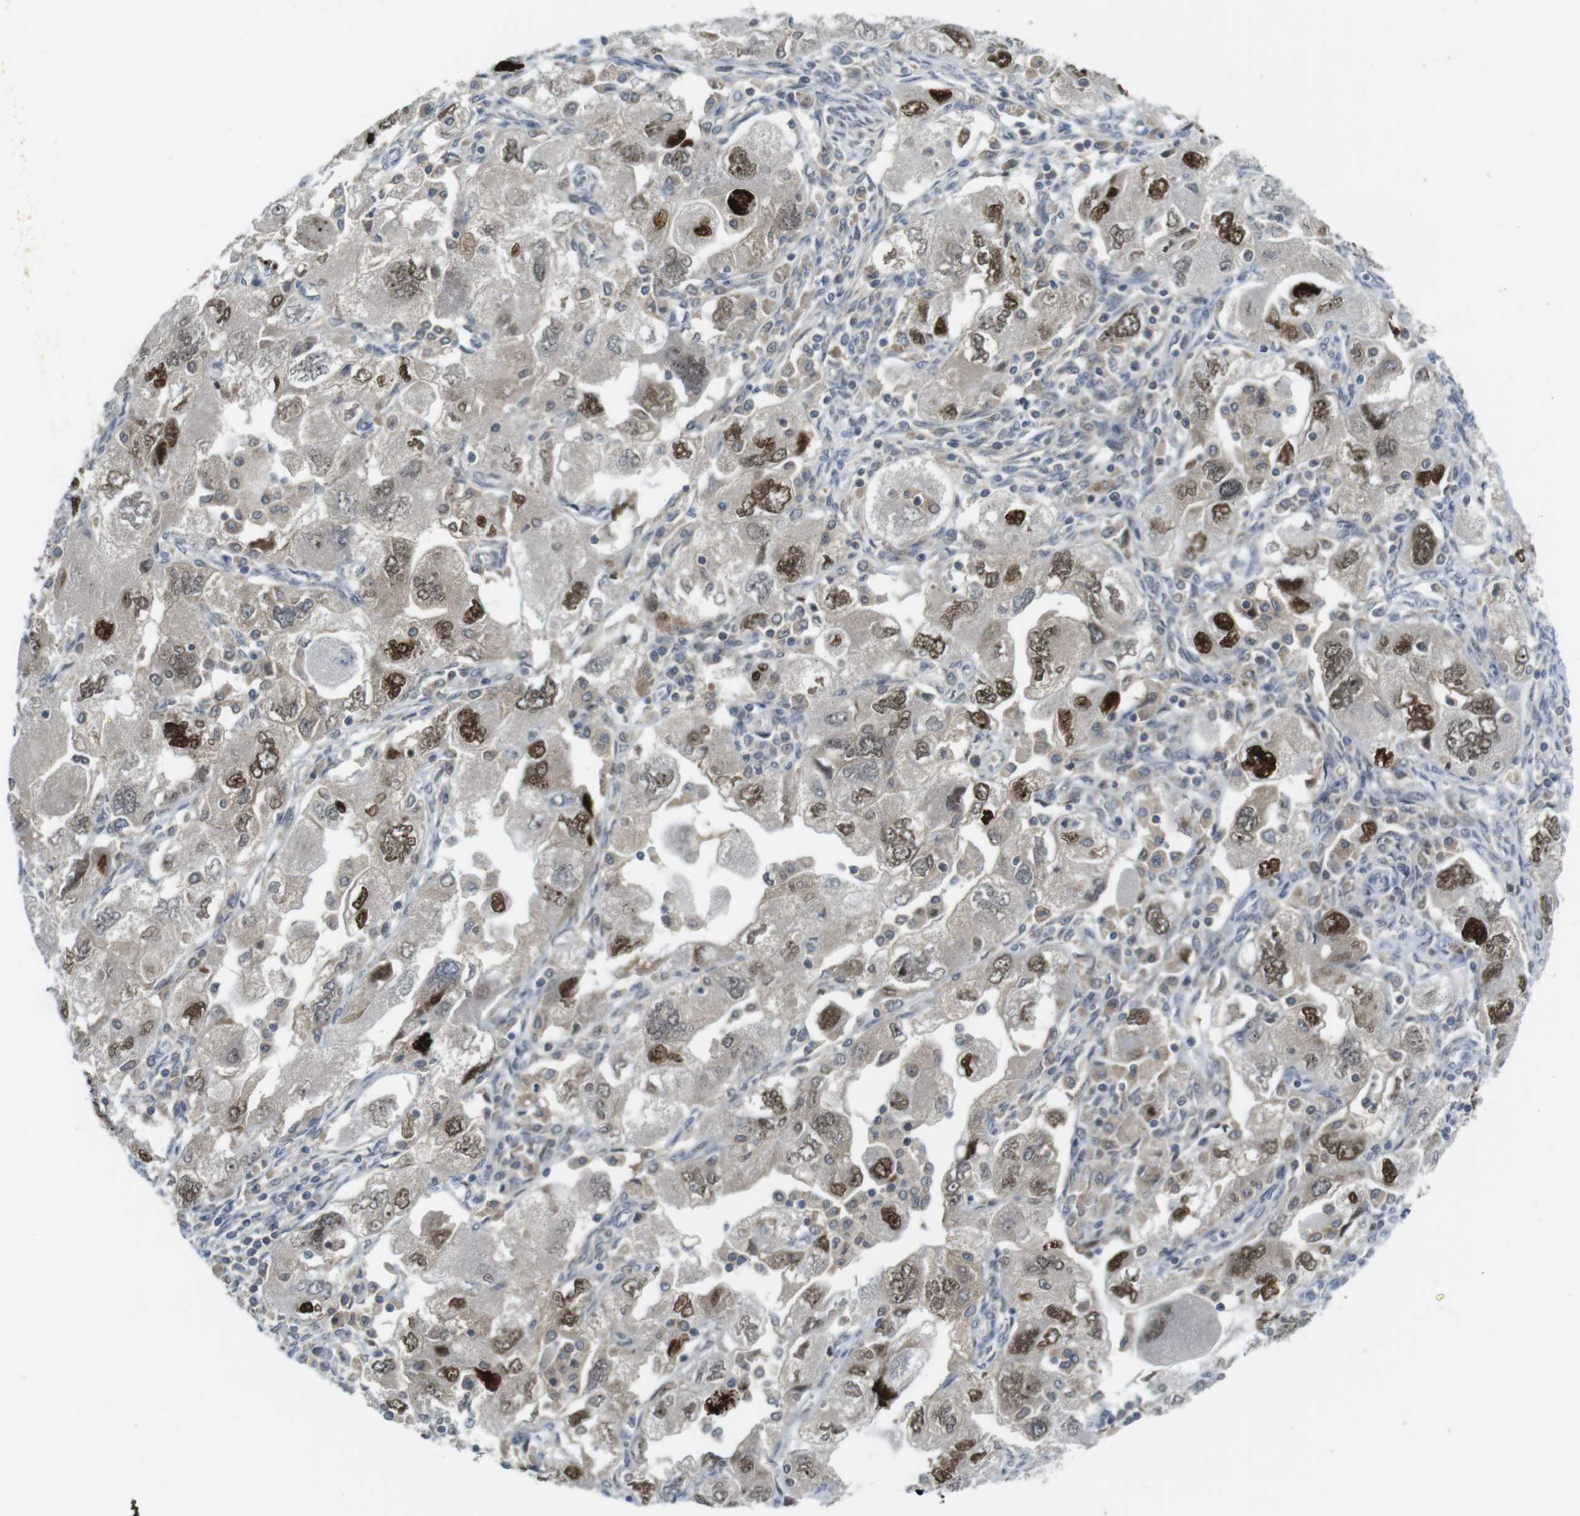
{"staining": {"intensity": "moderate", "quantity": ">75%", "location": "nuclear"}, "tissue": "ovarian cancer", "cell_type": "Tumor cells", "image_type": "cancer", "snomed": [{"axis": "morphology", "description": "Carcinoma, NOS"}, {"axis": "morphology", "description": "Cystadenocarcinoma, serous, NOS"}, {"axis": "topography", "description": "Ovary"}], "caption": "Ovarian carcinoma stained with a protein marker exhibits moderate staining in tumor cells.", "gene": "RCC1", "patient": {"sex": "female", "age": 69}}